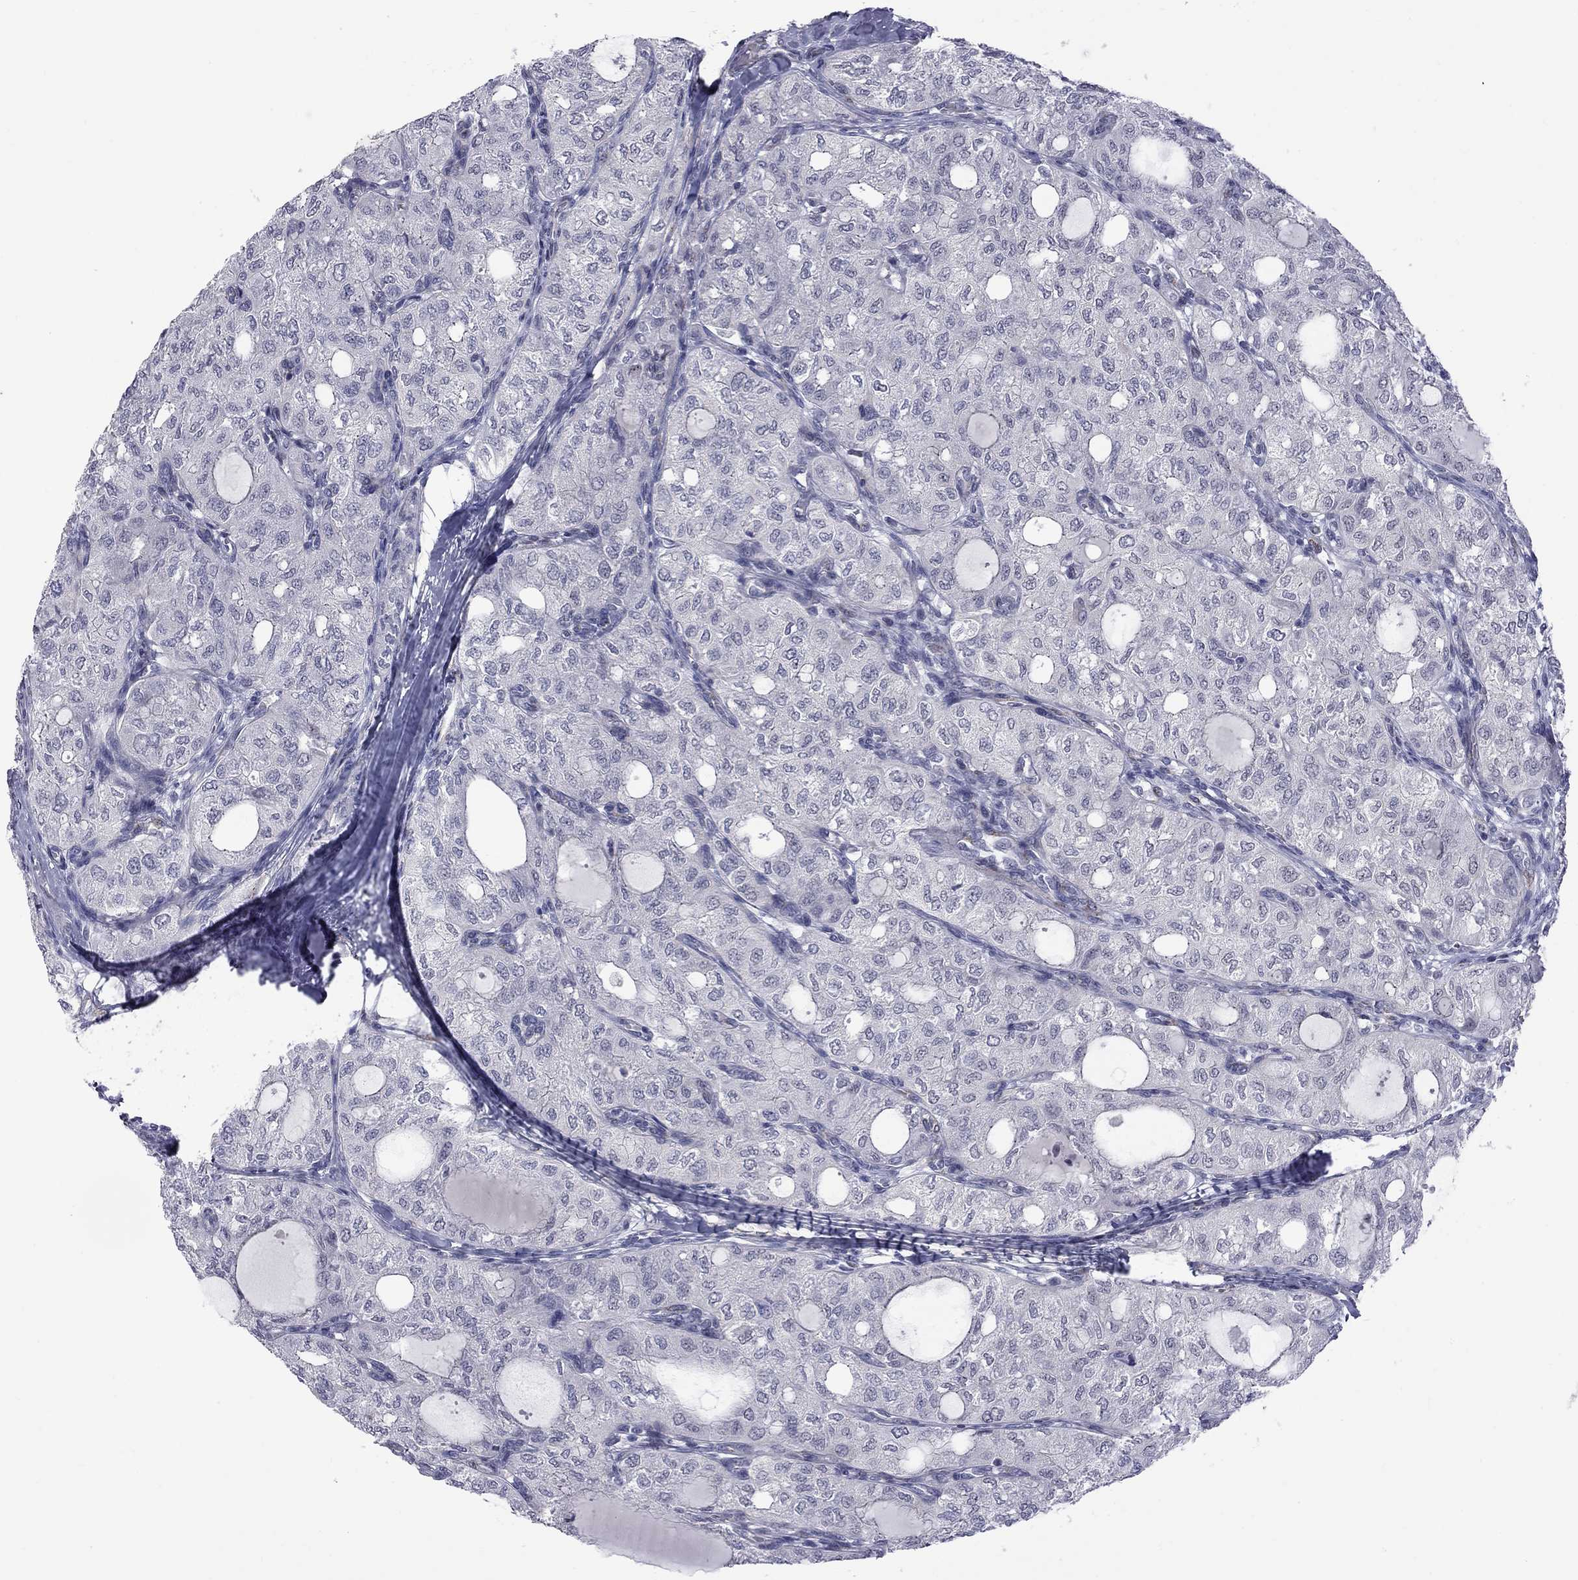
{"staining": {"intensity": "negative", "quantity": "none", "location": "none"}, "tissue": "thyroid cancer", "cell_type": "Tumor cells", "image_type": "cancer", "snomed": [{"axis": "morphology", "description": "Follicular adenoma carcinoma, NOS"}, {"axis": "topography", "description": "Thyroid gland"}], "caption": "Tumor cells are negative for brown protein staining in thyroid follicular adenoma carcinoma. (Stains: DAB (3,3'-diaminobenzidine) immunohistochemistry with hematoxylin counter stain, Microscopy: brightfield microscopy at high magnification).", "gene": "GSG1L", "patient": {"sex": "male", "age": 75}}